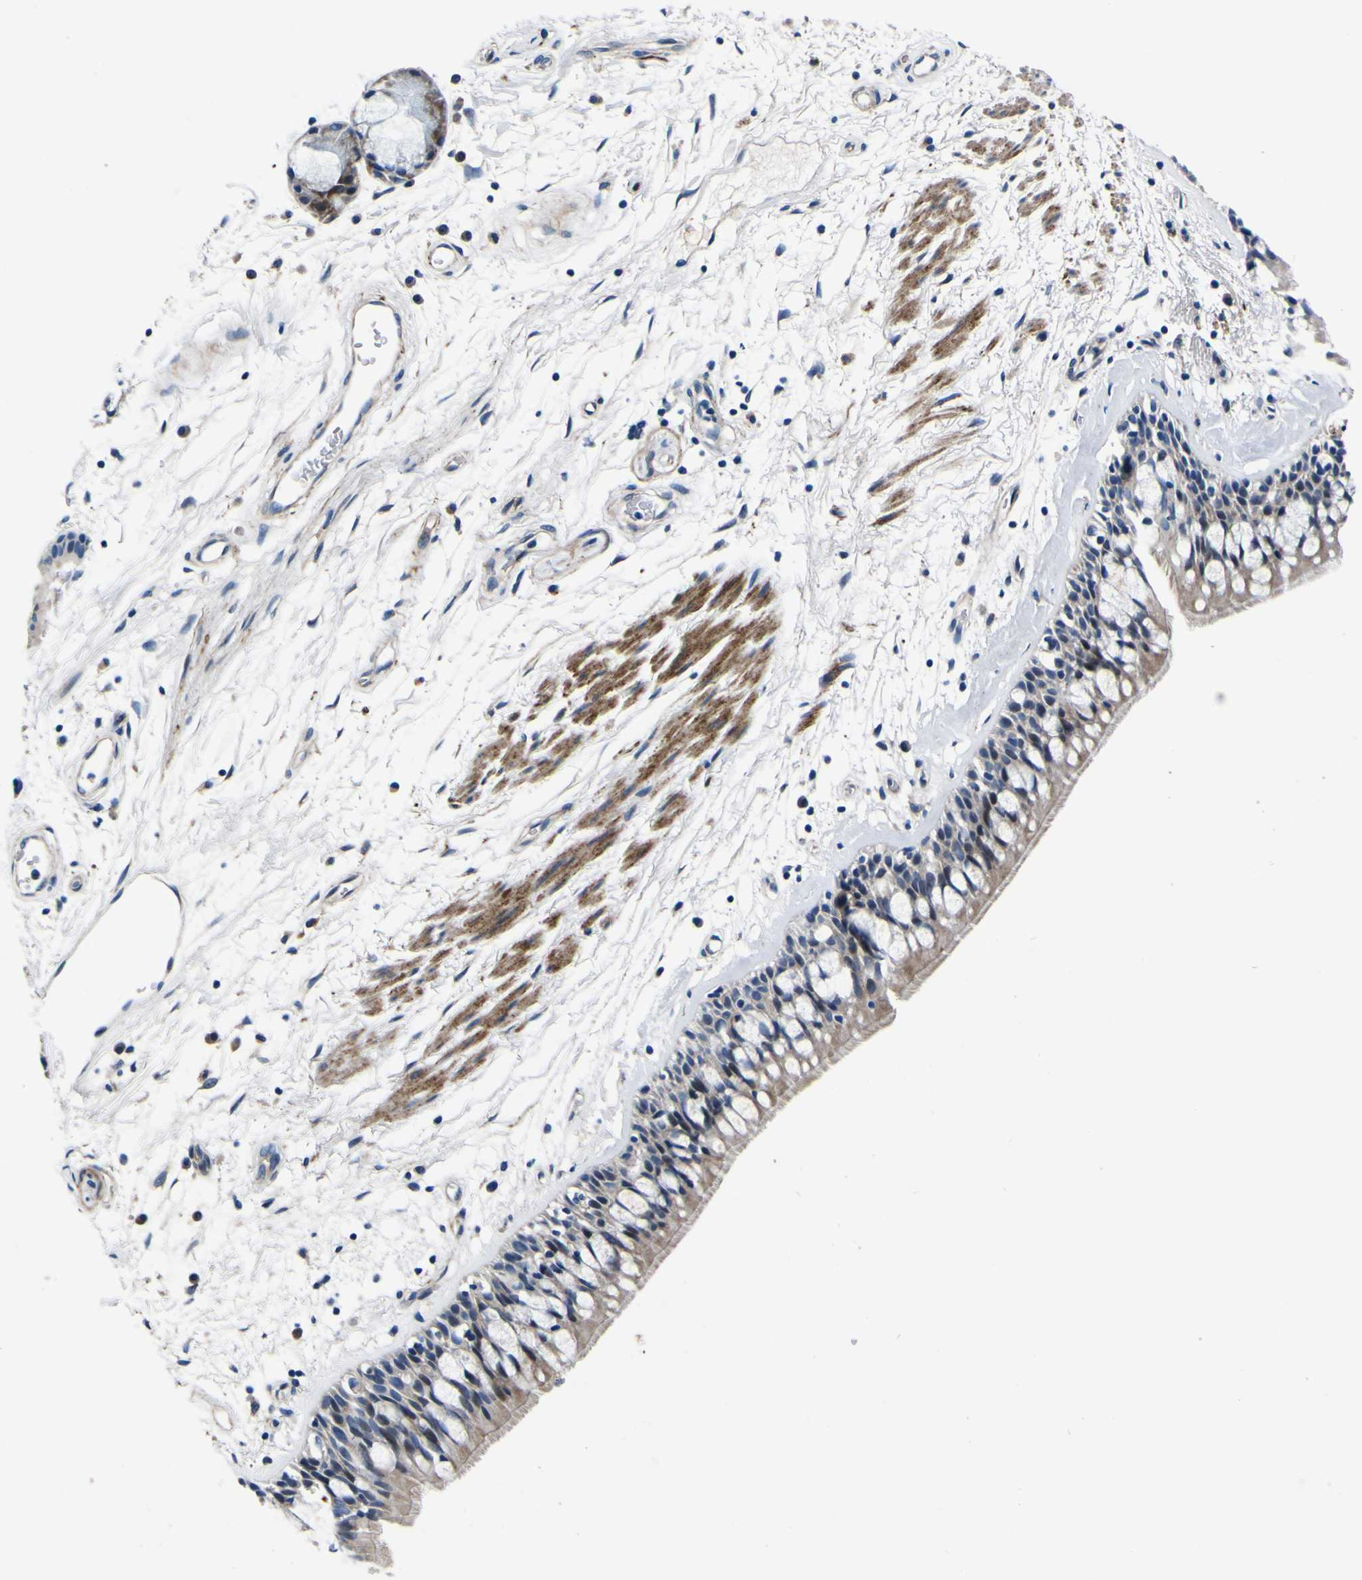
{"staining": {"intensity": "weak", "quantity": ">75%", "location": "cytoplasmic/membranous"}, "tissue": "bronchus", "cell_type": "Respiratory epithelial cells", "image_type": "normal", "snomed": [{"axis": "morphology", "description": "Normal tissue, NOS"}, {"axis": "morphology", "description": "Adenocarcinoma, NOS"}, {"axis": "topography", "description": "Bronchus"}, {"axis": "topography", "description": "Lung"}], "caption": "A brown stain highlights weak cytoplasmic/membranous staining of a protein in respiratory epithelial cells of unremarkable human bronchus. (DAB (3,3'-diaminobenzidine) IHC, brown staining for protein, blue staining for nuclei).", "gene": "AGAP3", "patient": {"sex": "female", "age": 54}}